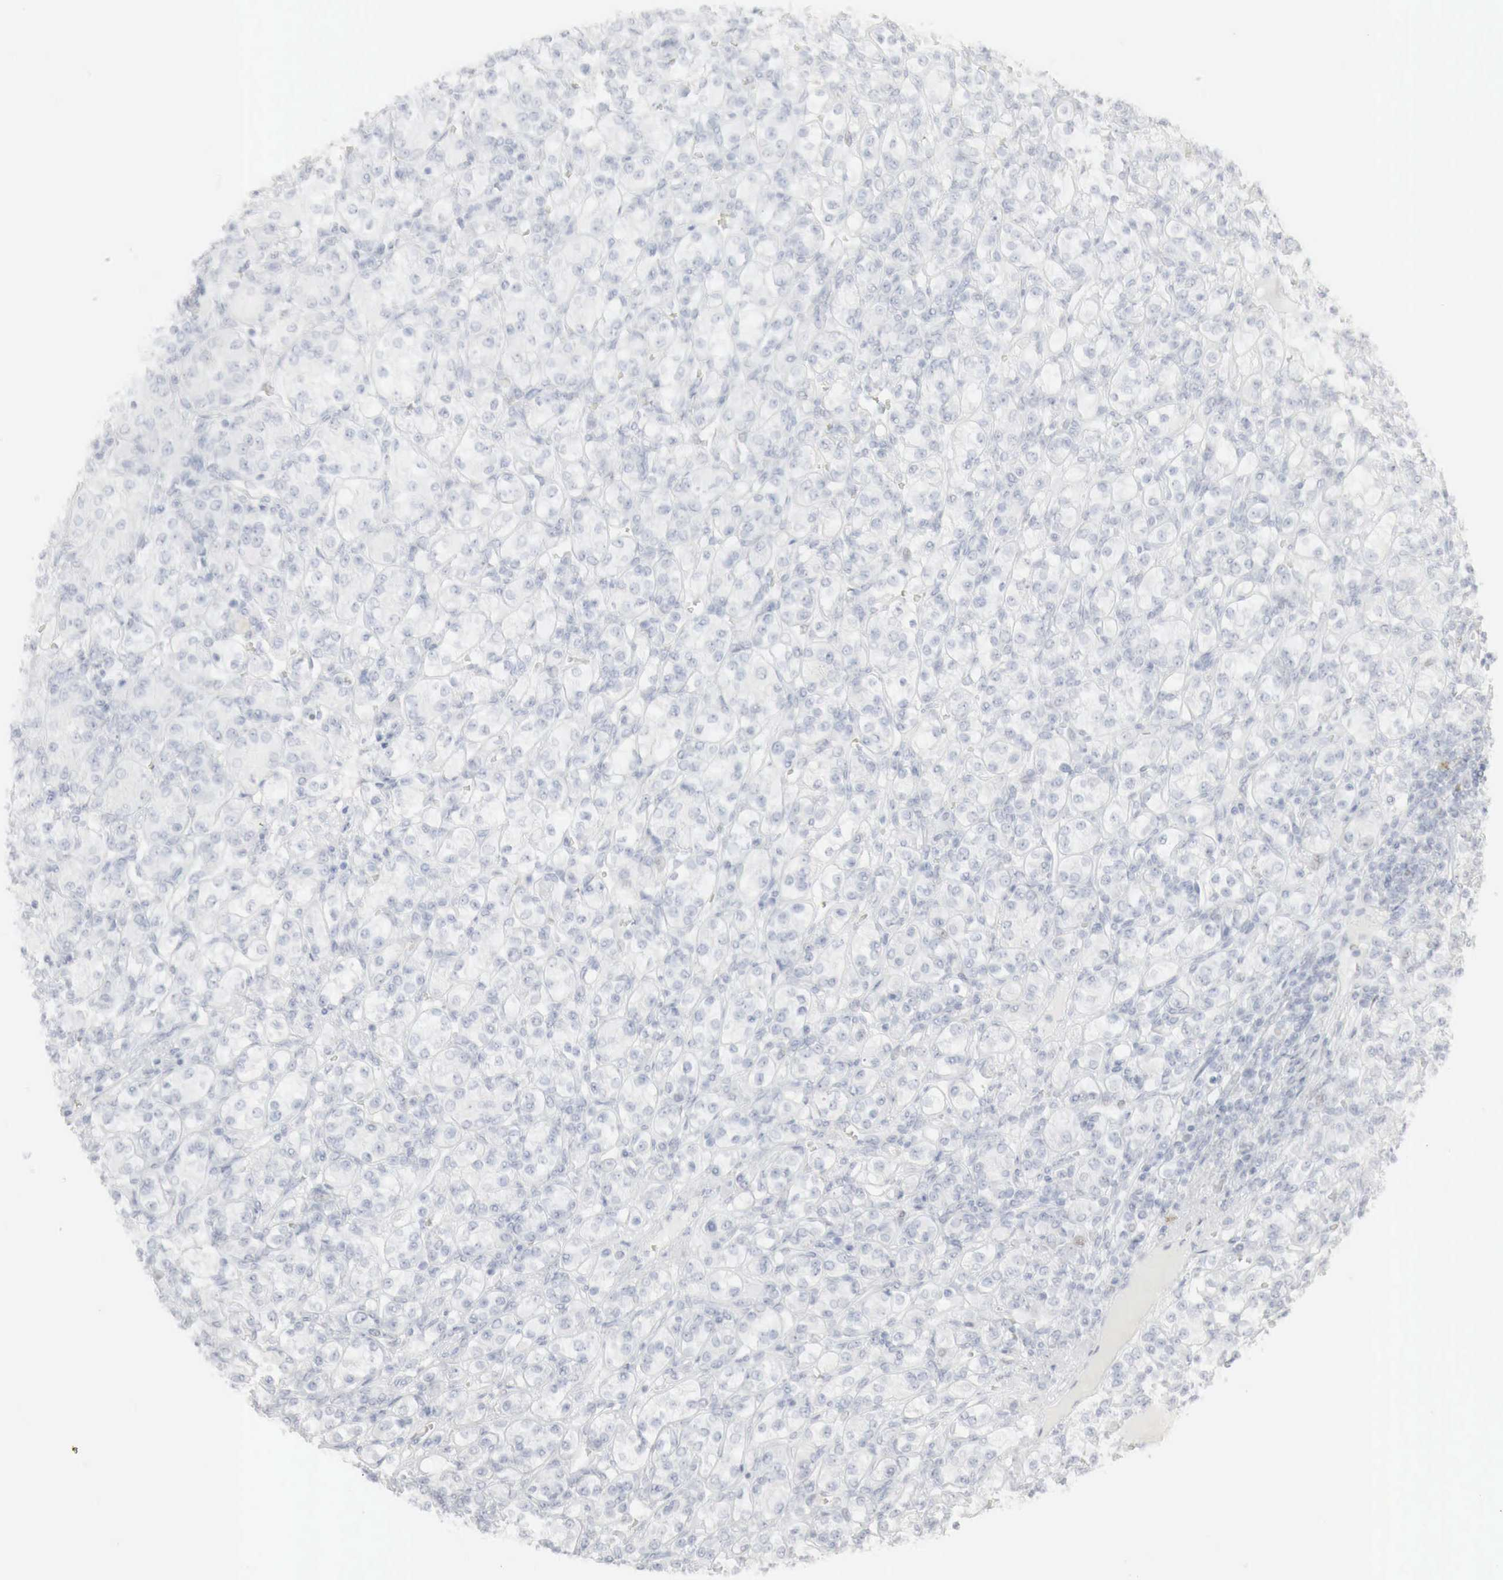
{"staining": {"intensity": "negative", "quantity": "none", "location": "none"}, "tissue": "renal cancer", "cell_type": "Tumor cells", "image_type": "cancer", "snomed": [{"axis": "morphology", "description": "Adenocarcinoma, NOS"}, {"axis": "topography", "description": "Kidney"}], "caption": "Immunohistochemistry of renal cancer (adenocarcinoma) displays no staining in tumor cells.", "gene": "TP63", "patient": {"sex": "male", "age": 77}}